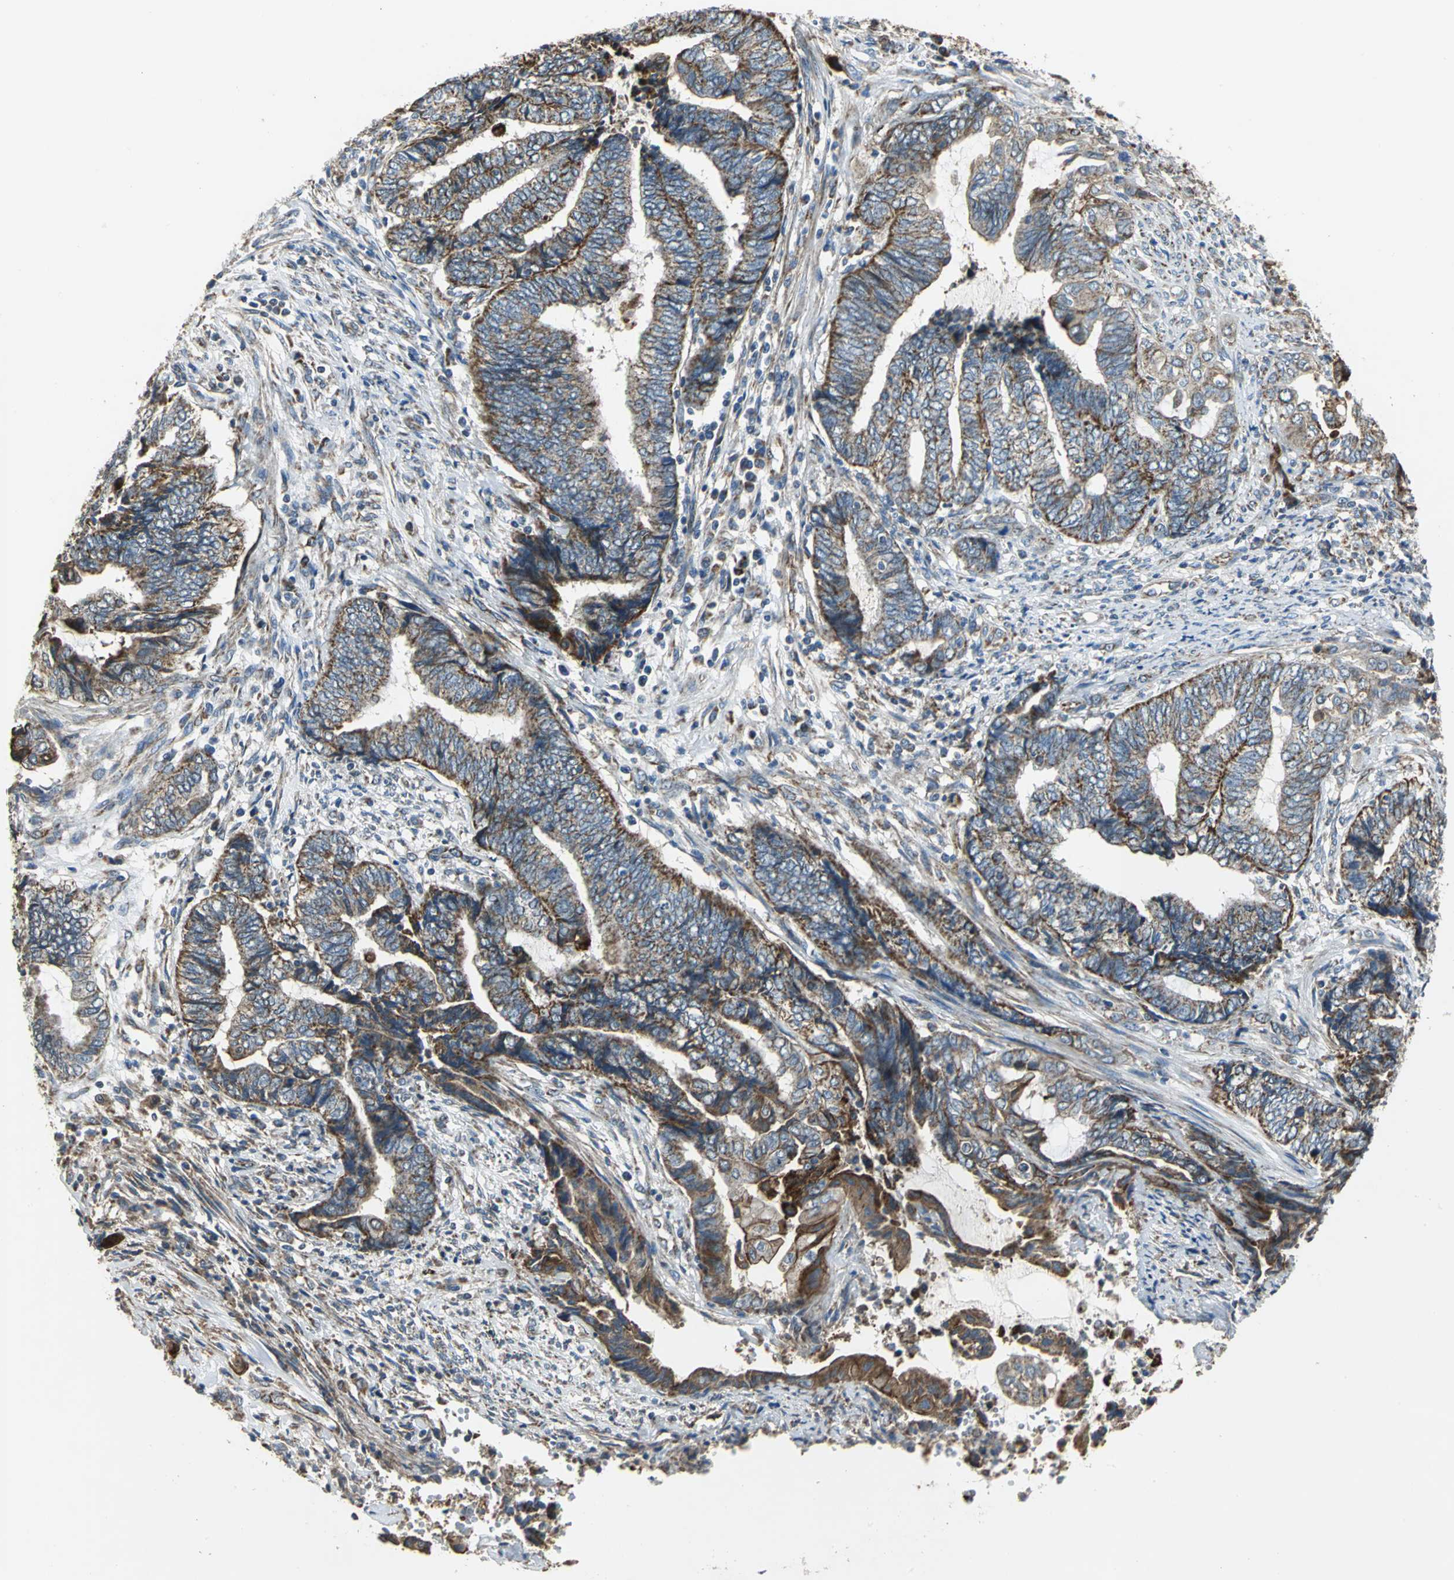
{"staining": {"intensity": "strong", "quantity": ">75%", "location": "cytoplasmic/membranous"}, "tissue": "endometrial cancer", "cell_type": "Tumor cells", "image_type": "cancer", "snomed": [{"axis": "morphology", "description": "Adenocarcinoma, NOS"}, {"axis": "topography", "description": "Uterus"}, {"axis": "topography", "description": "Endometrium"}], "caption": "Adenocarcinoma (endometrial) stained with immunohistochemistry shows strong cytoplasmic/membranous positivity in about >75% of tumor cells.", "gene": "NDUFB5", "patient": {"sex": "female", "age": 70}}